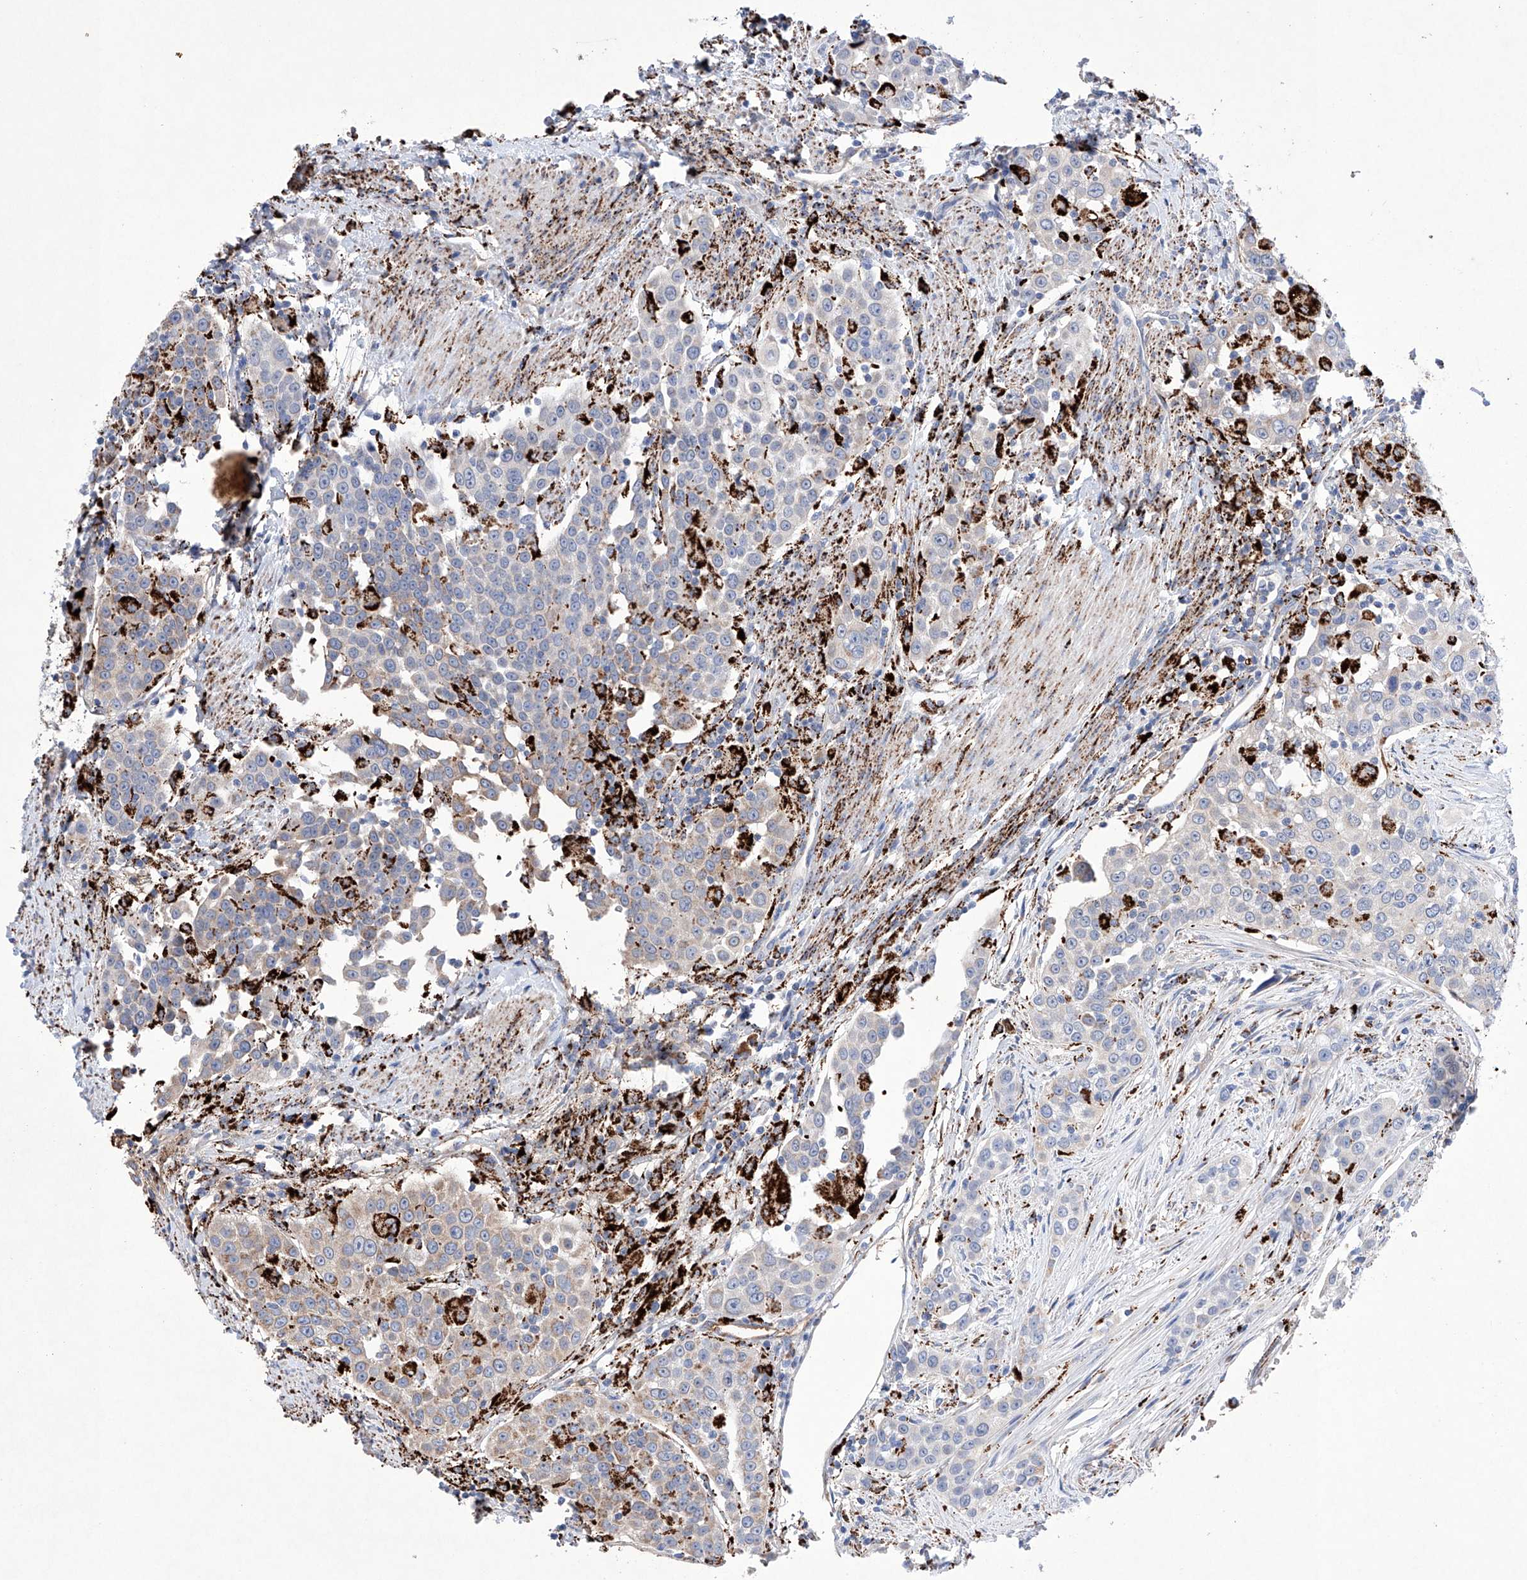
{"staining": {"intensity": "strong", "quantity": "<25%", "location": "cytoplasmic/membranous"}, "tissue": "urothelial cancer", "cell_type": "Tumor cells", "image_type": "cancer", "snomed": [{"axis": "morphology", "description": "Urothelial carcinoma, High grade"}, {"axis": "topography", "description": "Urinary bladder"}], "caption": "High-magnification brightfield microscopy of high-grade urothelial carcinoma stained with DAB (brown) and counterstained with hematoxylin (blue). tumor cells exhibit strong cytoplasmic/membranous expression is appreciated in approximately<25% of cells. (Brightfield microscopy of DAB IHC at high magnification).", "gene": "NRROS", "patient": {"sex": "female", "age": 80}}